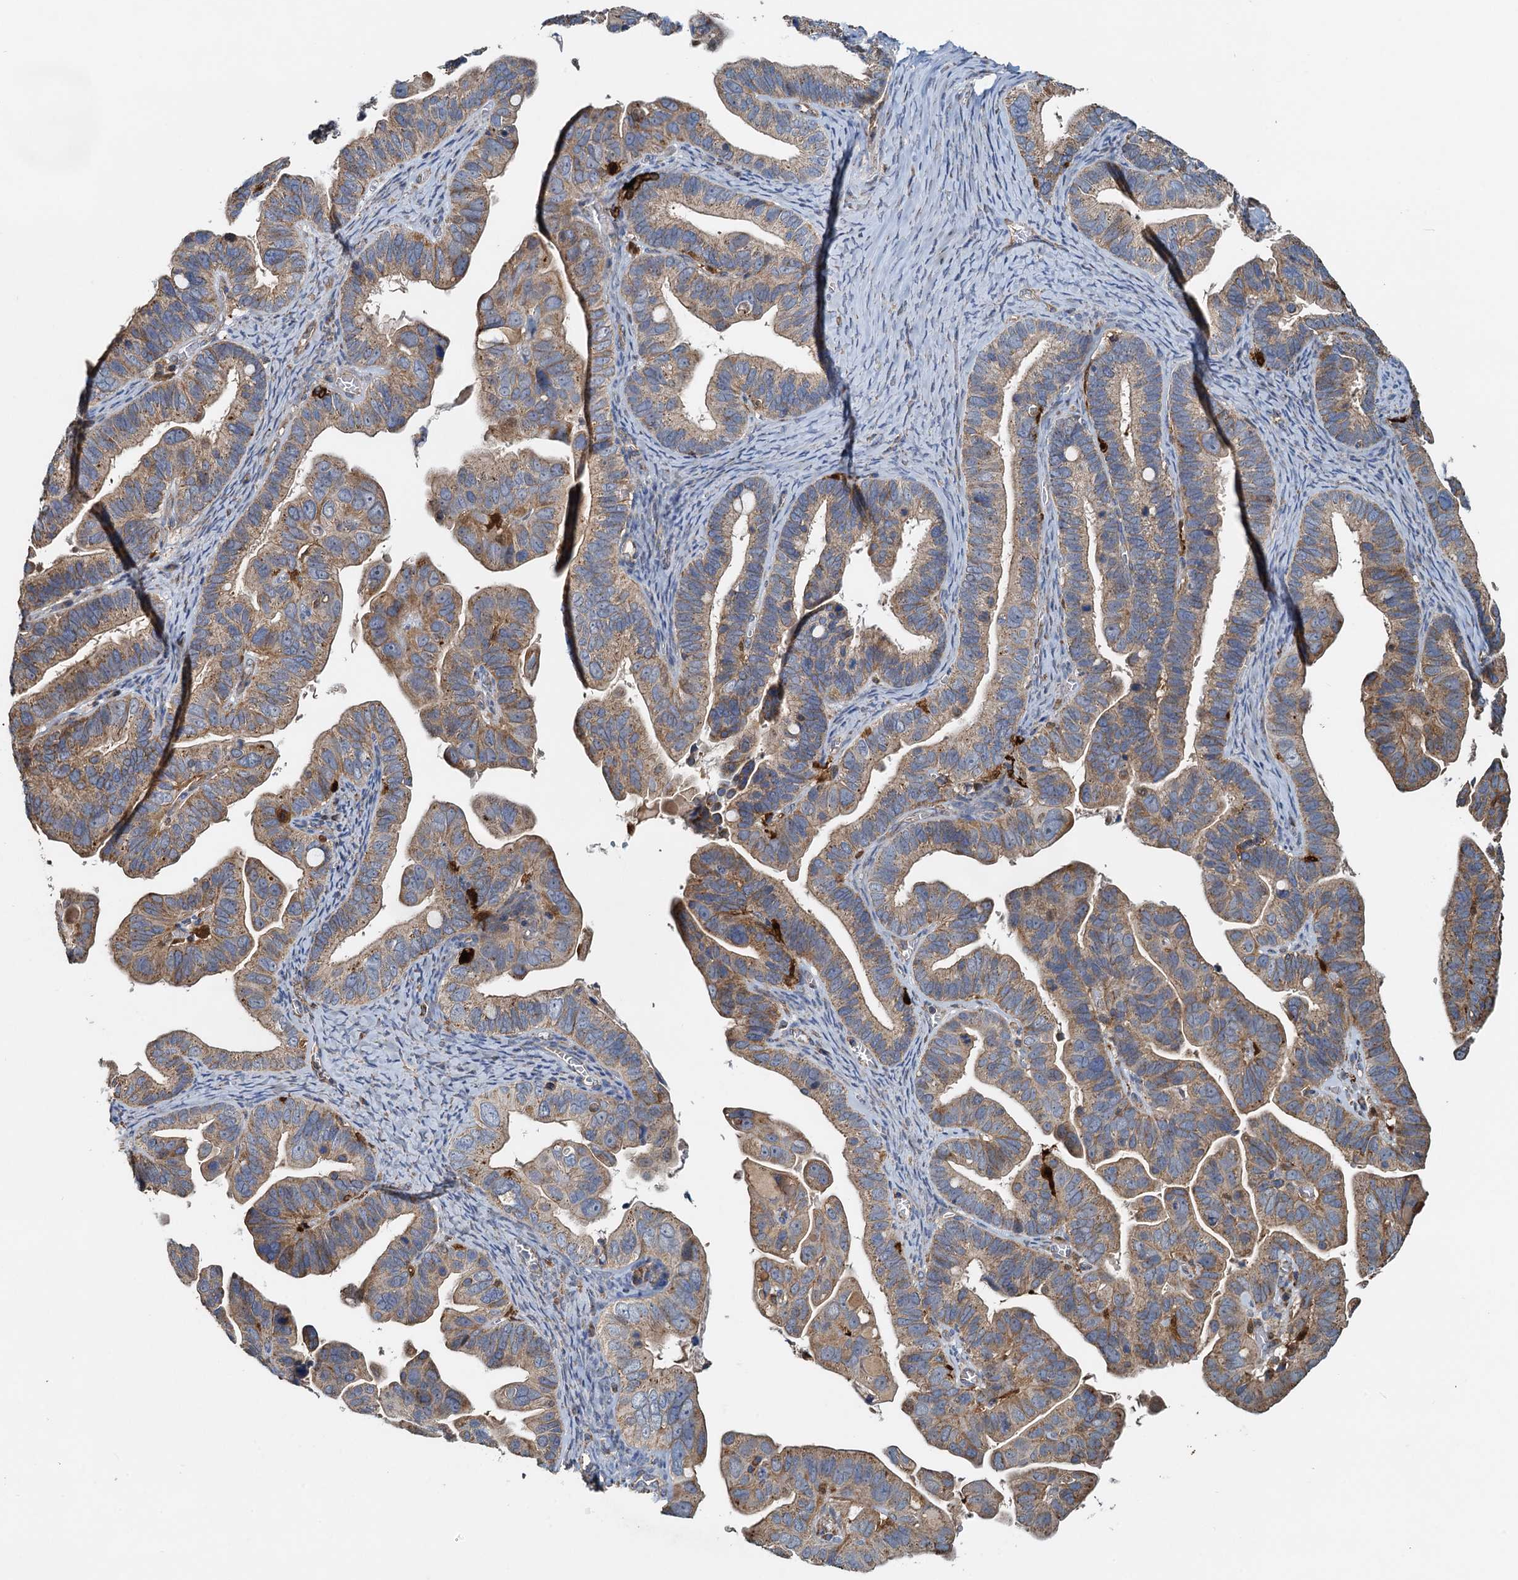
{"staining": {"intensity": "moderate", "quantity": ">75%", "location": "cytoplasmic/membranous"}, "tissue": "ovarian cancer", "cell_type": "Tumor cells", "image_type": "cancer", "snomed": [{"axis": "morphology", "description": "Cystadenocarcinoma, serous, NOS"}, {"axis": "topography", "description": "Ovary"}], "caption": "Tumor cells reveal moderate cytoplasmic/membranous positivity in approximately >75% of cells in ovarian cancer (serous cystadenocarcinoma). (IHC, brightfield microscopy, high magnification).", "gene": "SDS", "patient": {"sex": "female", "age": 56}}